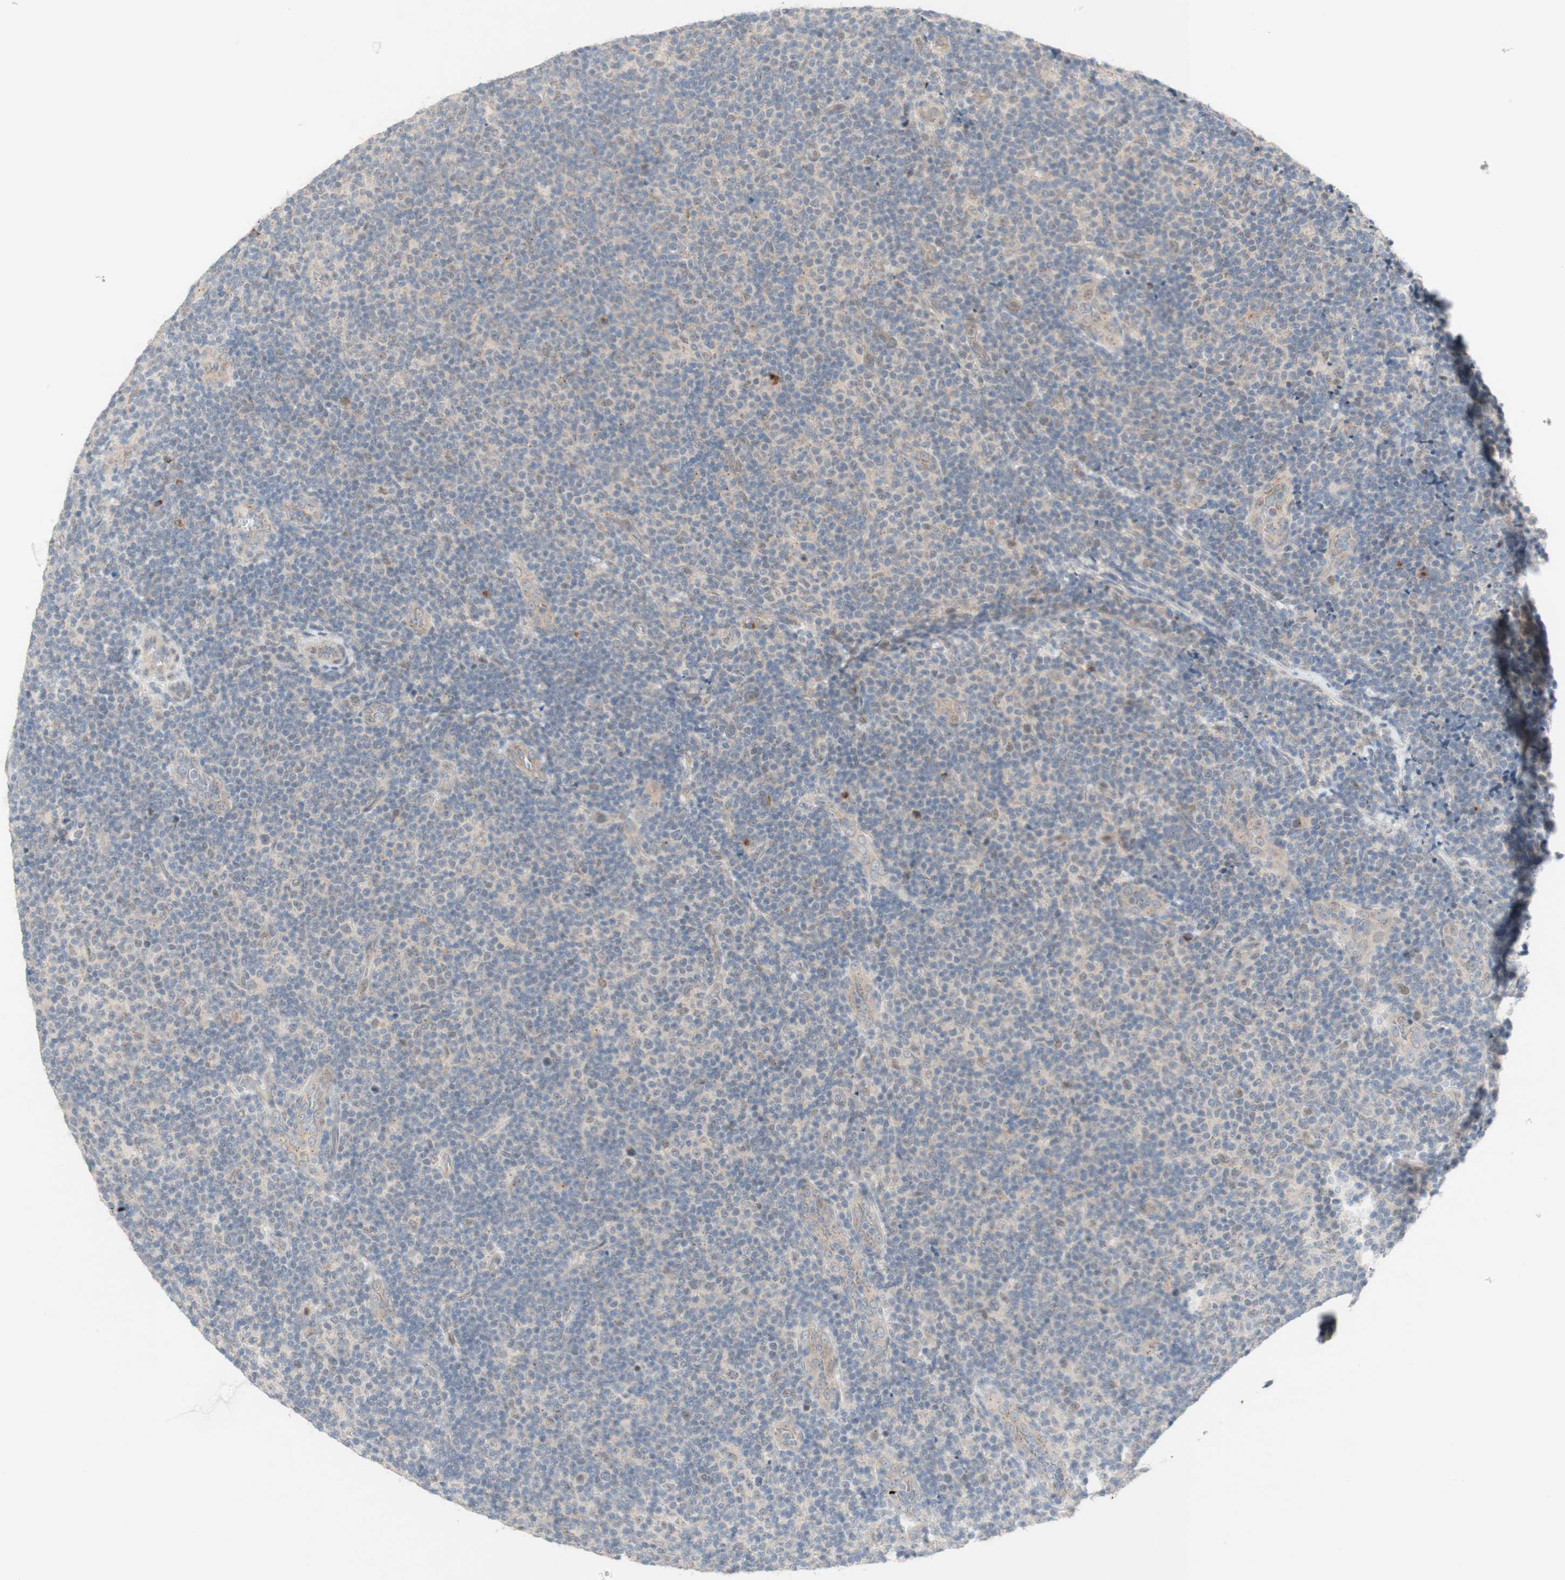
{"staining": {"intensity": "negative", "quantity": "none", "location": "none"}, "tissue": "lymphoma", "cell_type": "Tumor cells", "image_type": "cancer", "snomed": [{"axis": "morphology", "description": "Malignant lymphoma, non-Hodgkin's type, Low grade"}, {"axis": "topography", "description": "Lymph node"}], "caption": "Lymphoma was stained to show a protein in brown. There is no significant staining in tumor cells.", "gene": "CYLD", "patient": {"sex": "male", "age": 83}}